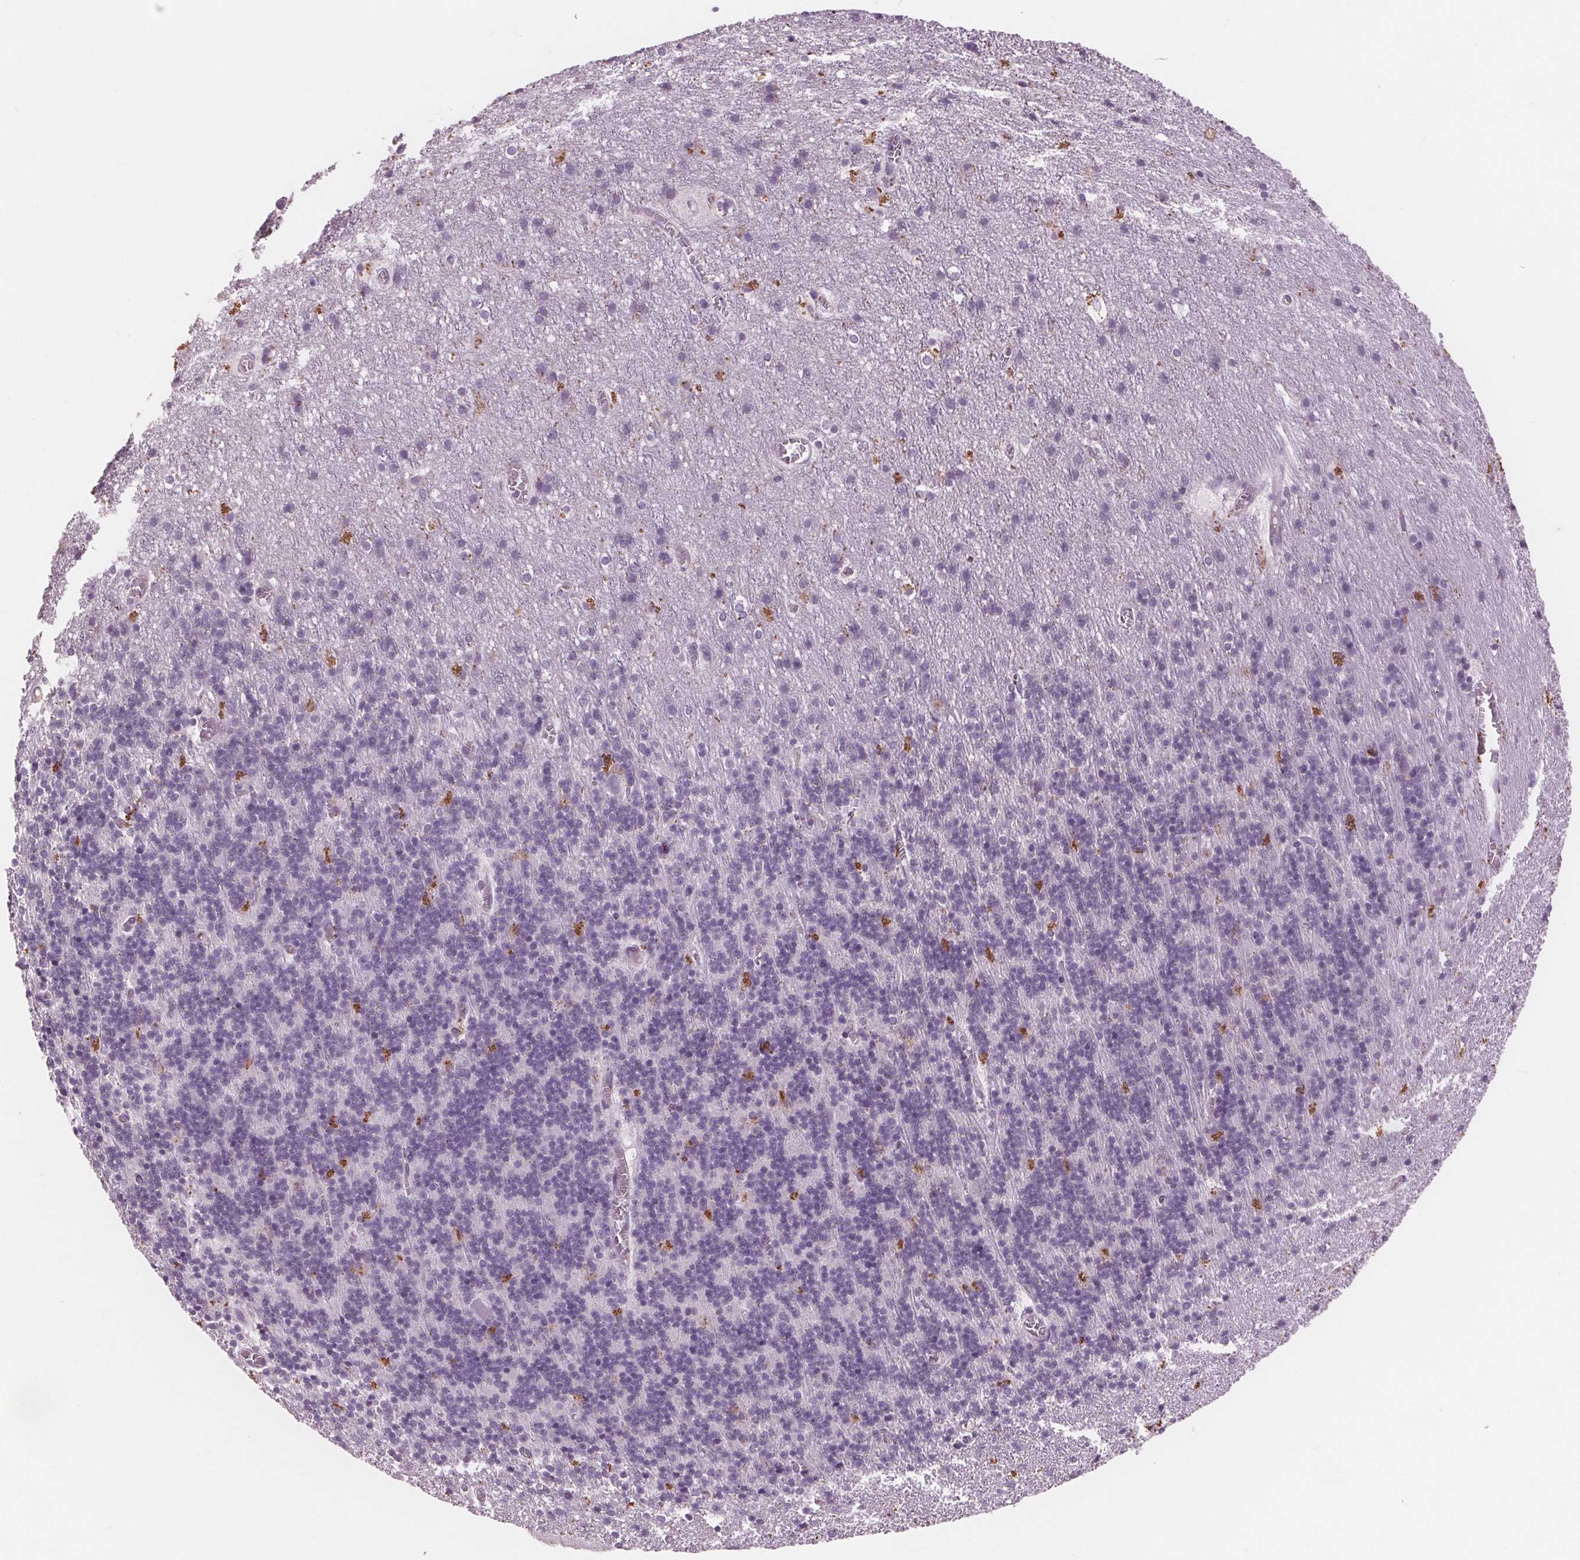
{"staining": {"intensity": "negative", "quantity": "none", "location": "none"}, "tissue": "cerebellum", "cell_type": "Cells in granular layer", "image_type": "normal", "snomed": [{"axis": "morphology", "description": "Normal tissue, NOS"}, {"axis": "topography", "description": "Cerebellum"}], "caption": "High power microscopy photomicrograph of an IHC image of benign cerebellum, revealing no significant staining in cells in granular layer.", "gene": "PTPN14", "patient": {"sex": "male", "age": 70}}